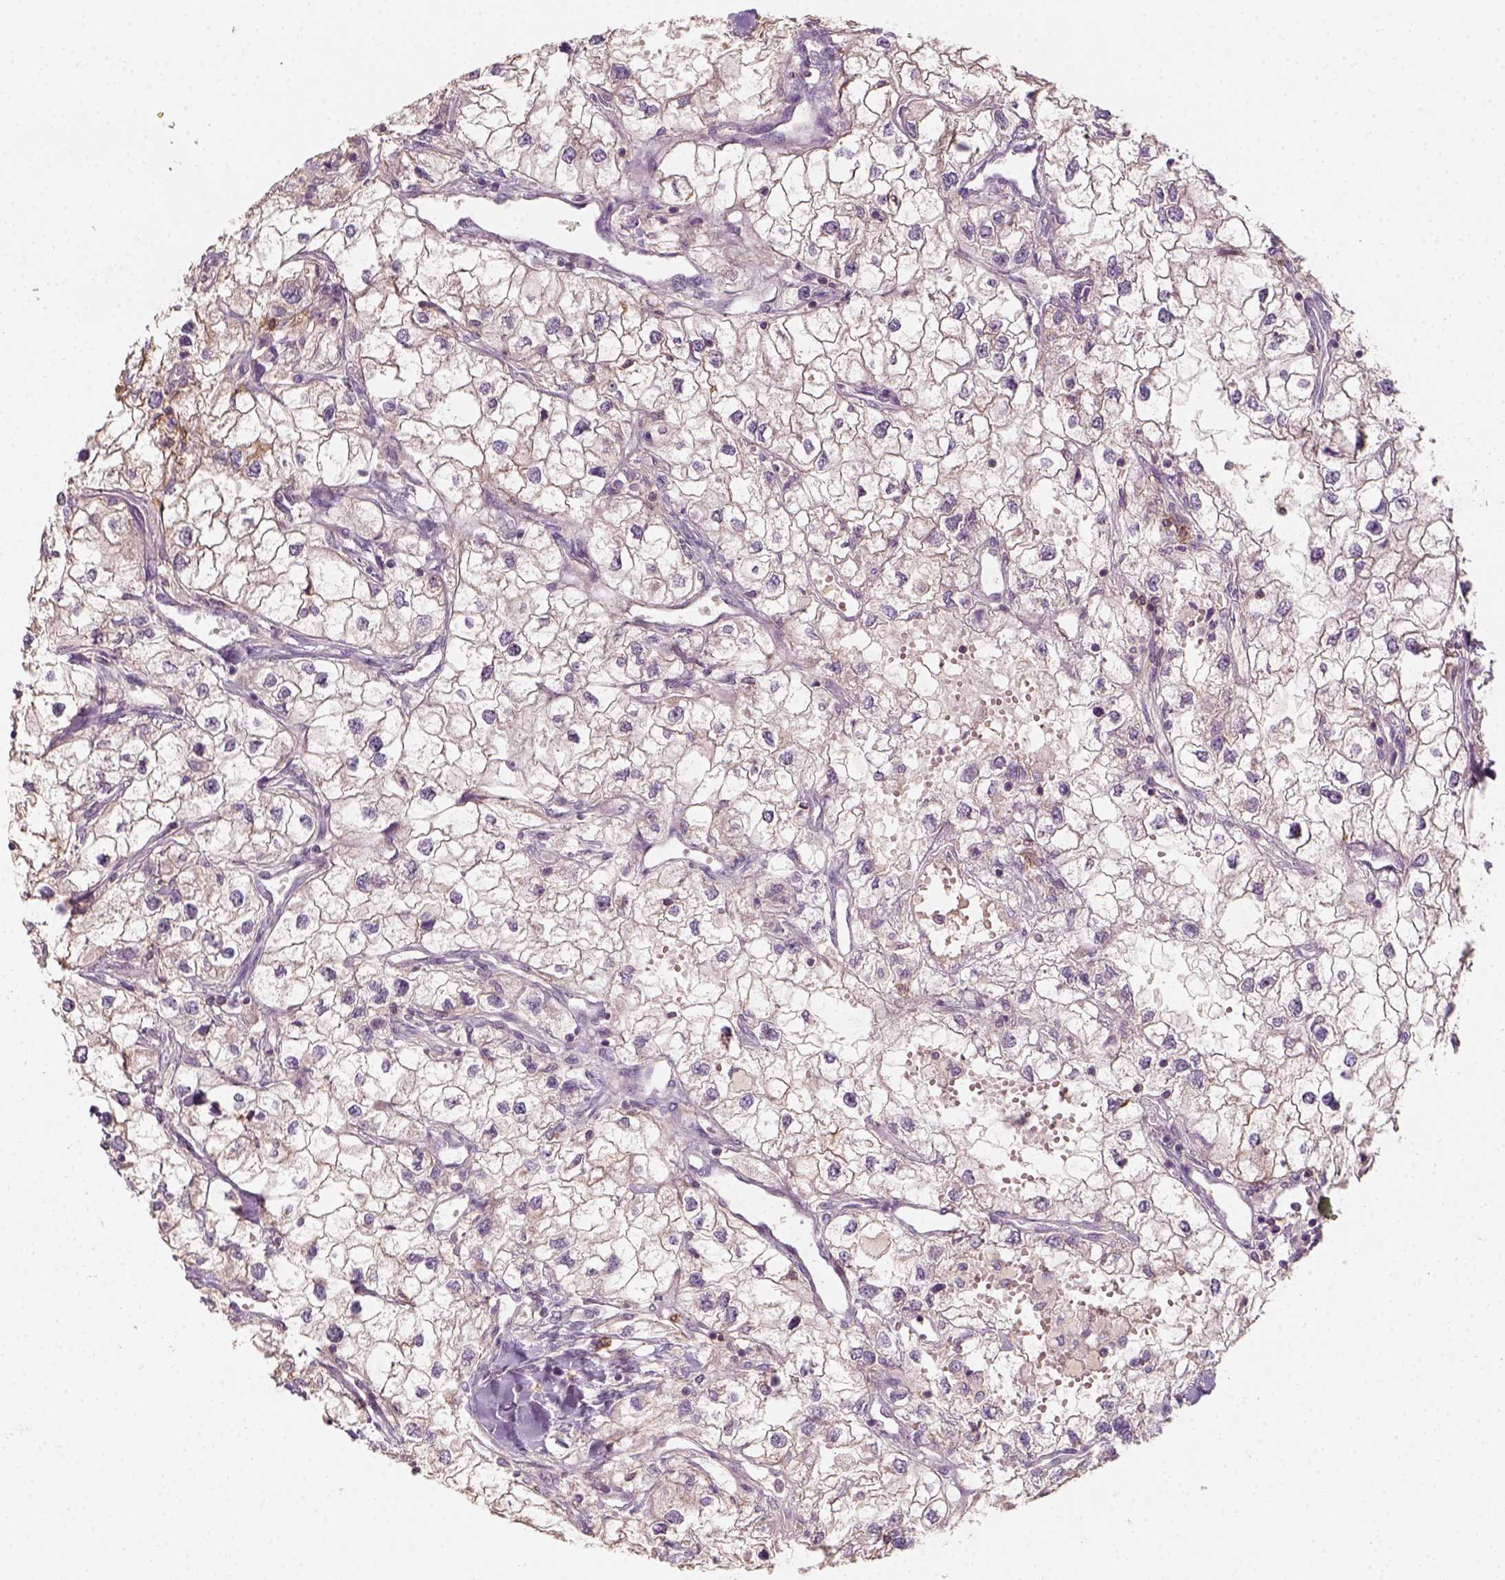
{"staining": {"intensity": "negative", "quantity": "none", "location": "none"}, "tissue": "renal cancer", "cell_type": "Tumor cells", "image_type": "cancer", "snomed": [{"axis": "morphology", "description": "Adenocarcinoma, NOS"}, {"axis": "topography", "description": "Kidney"}], "caption": "This is an immunohistochemistry (IHC) micrograph of renal cancer. There is no expression in tumor cells.", "gene": "AQP9", "patient": {"sex": "male", "age": 59}}